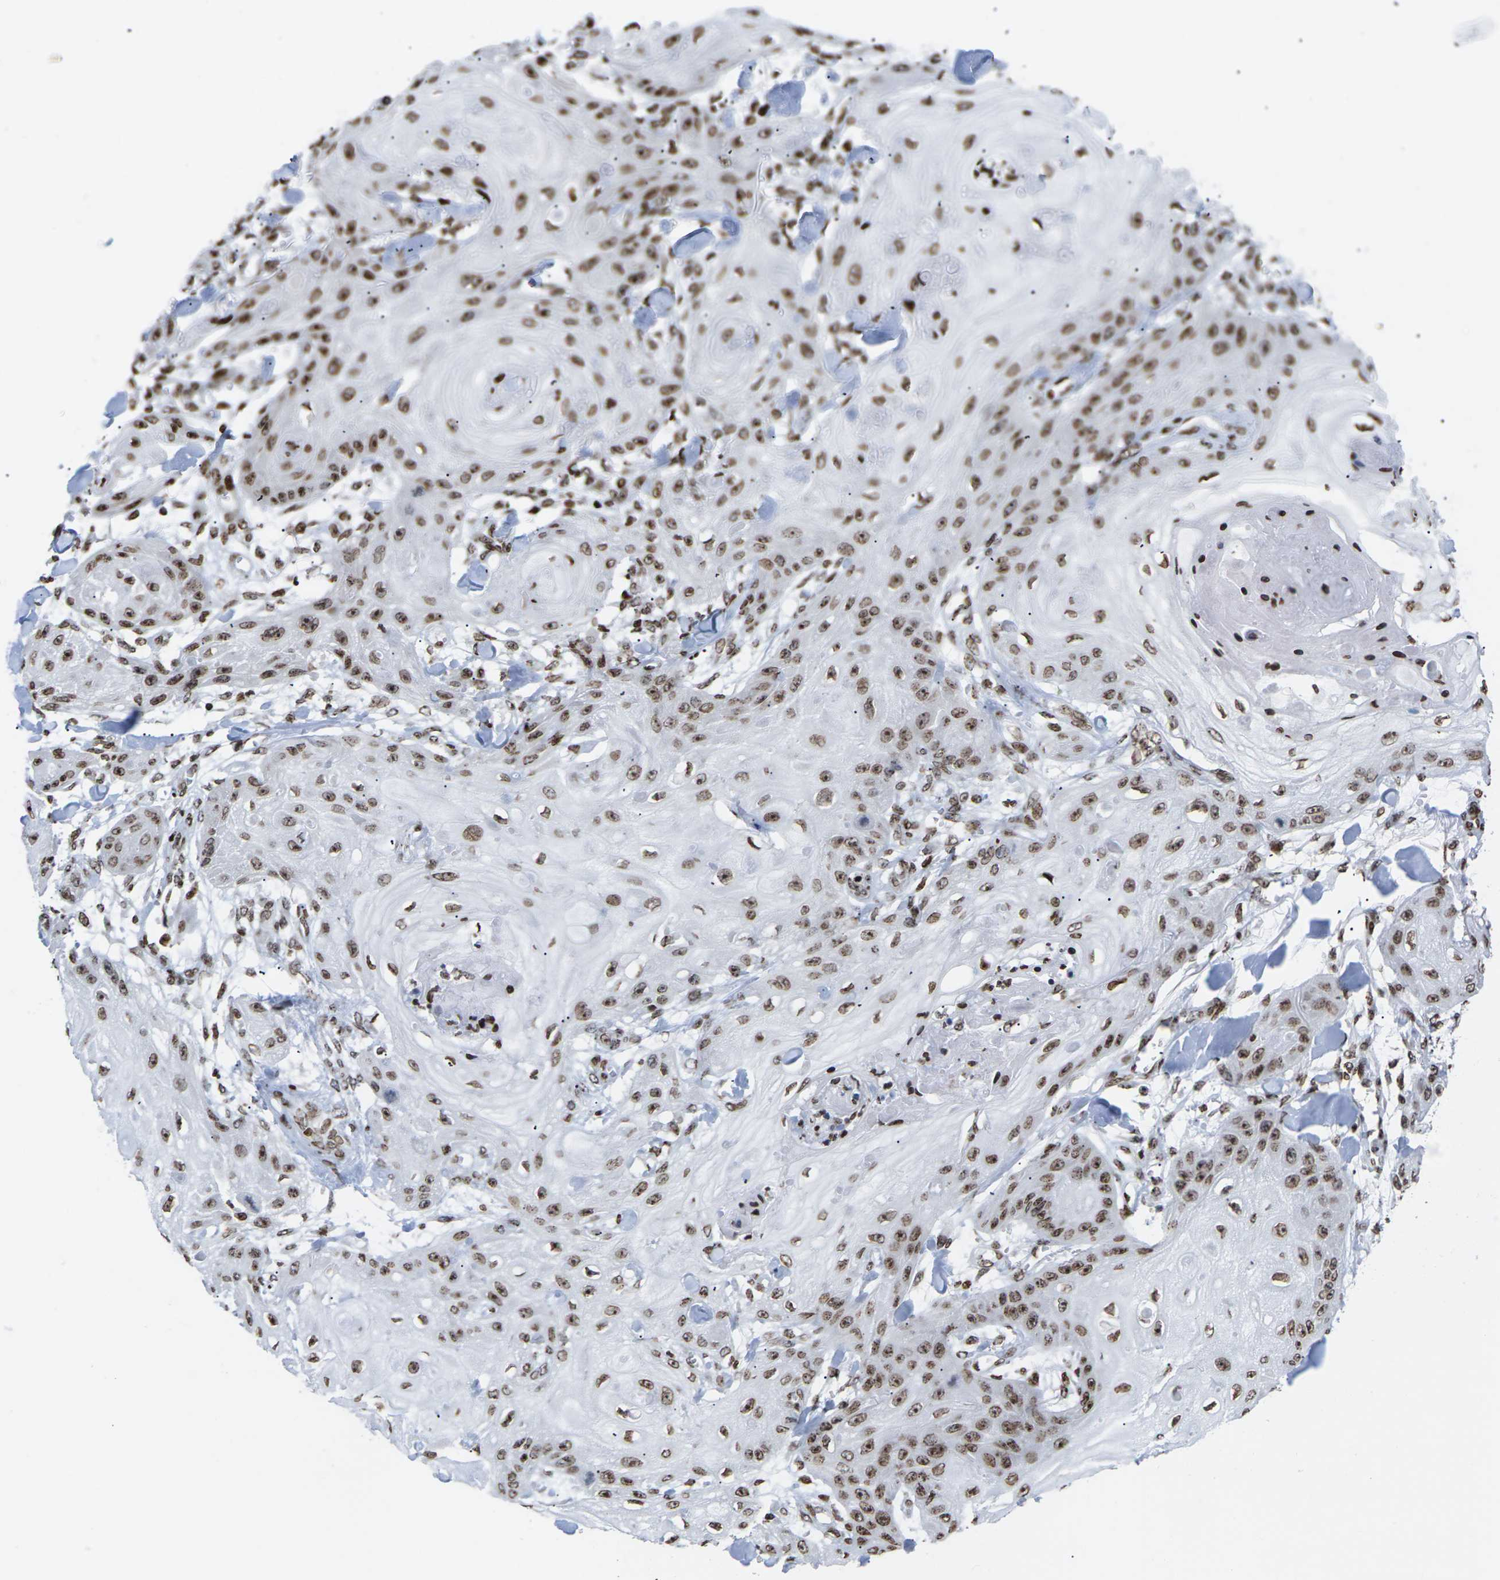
{"staining": {"intensity": "moderate", "quantity": ">75%", "location": "cytoplasmic/membranous,nuclear"}, "tissue": "skin cancer", "cell_type": "Tumor cells", "image_type": "cancer", "snomed": [{"axis": "morphology", "description": "Squamous cell carcinoma, NOS"}, {"axis": "topography", "description": "Skin"}], "caption": "This histopathology image shows IHC staining of skin squamous cell carcinoma, with medium moderate cytoplasmic/membranous and nuclear expression in about >75% of tumor cells.", "gene": "H1-4", "patient": {"sex": "male", "age": 74}}